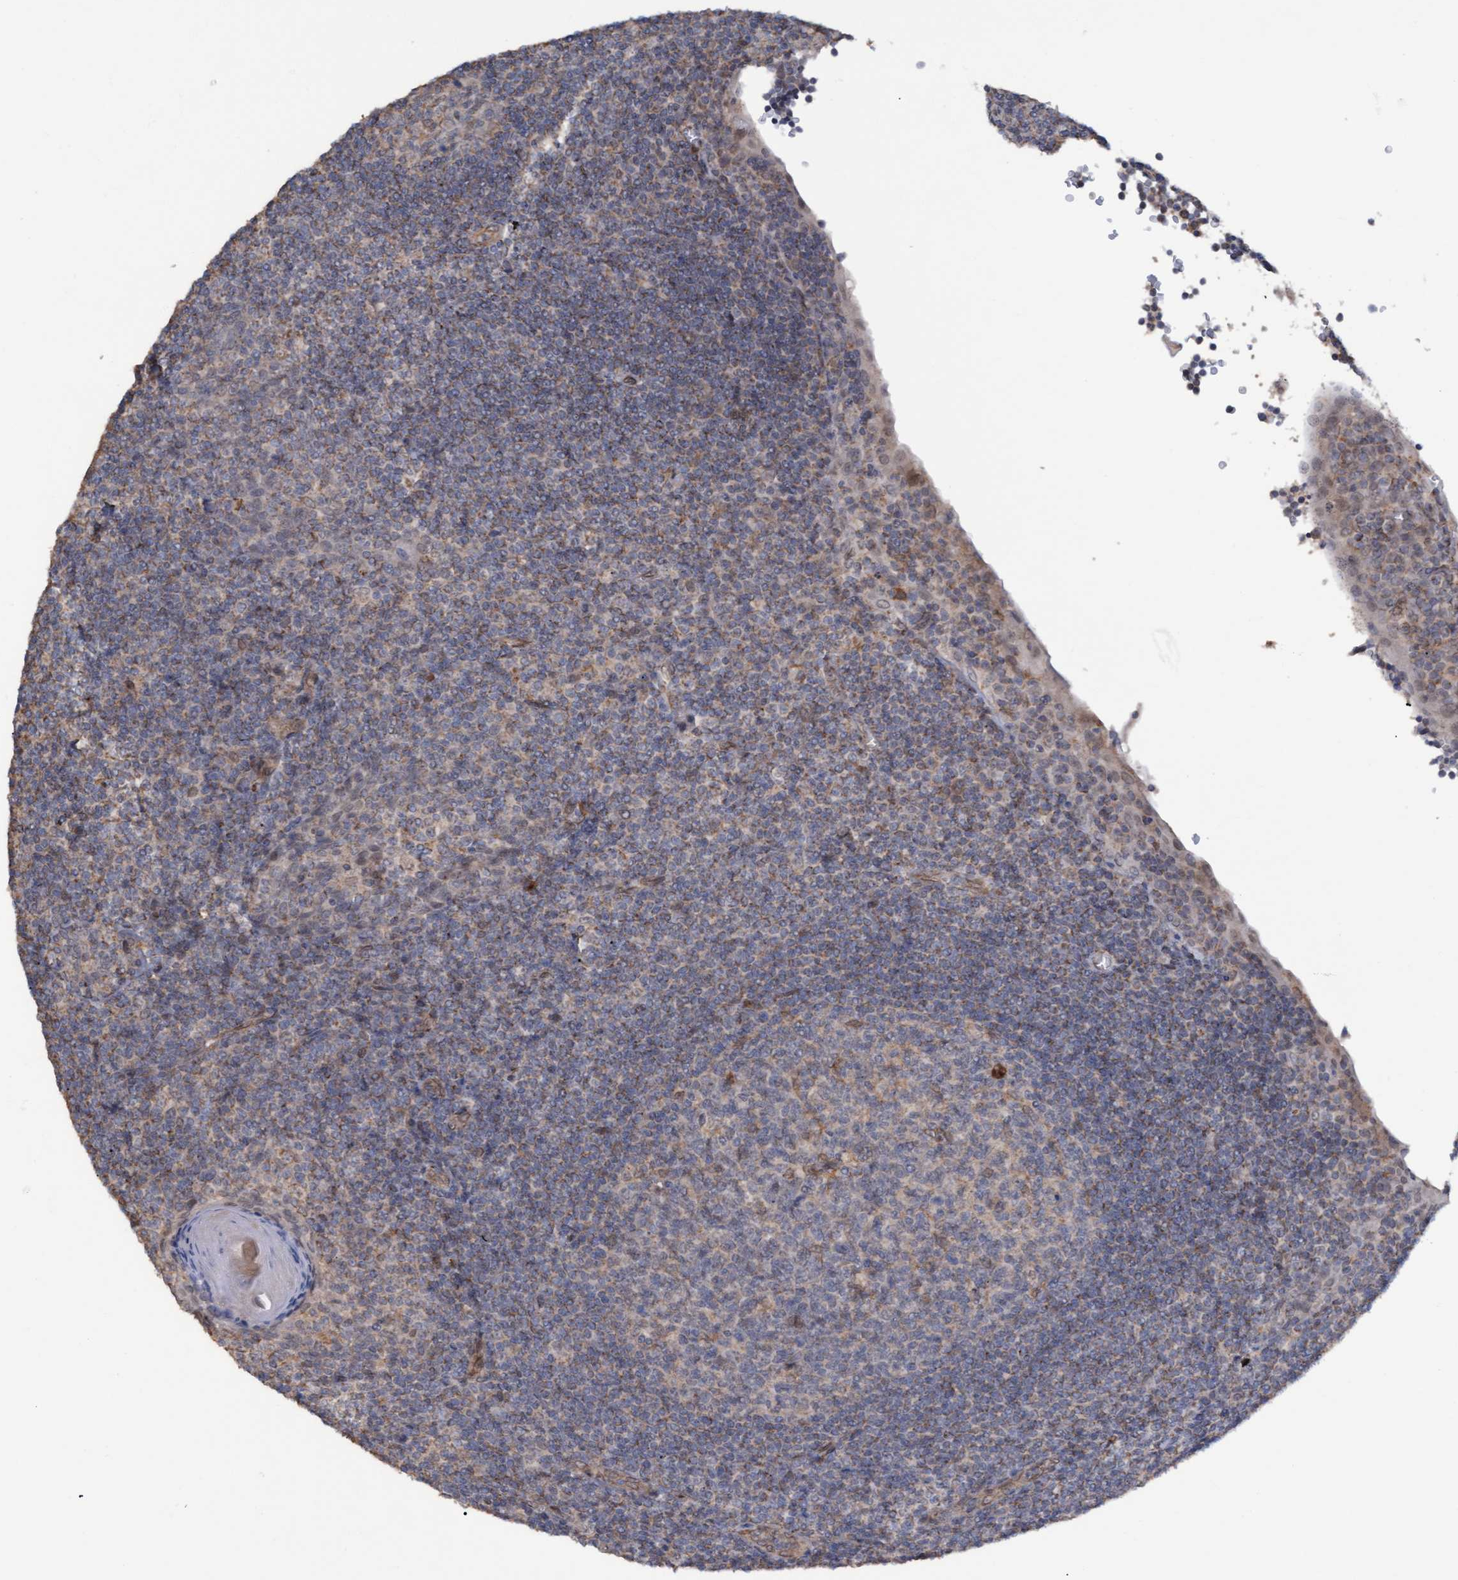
{"staining": {"intensity": "weak", "quantity": ">75%", "location": "cytoplasmic/membranous"}, "tissue": "tonsil", "cell_type": "Germinal center cells", "image_type": "normal", "snomed": [{"axis": "morphology", "description": "Normal tissue, NOS"}, {"axis": "topography", "description": "Tonsil"}], "caption": "A photomicrograph of human tonsil stained for a protein reveals weak cytoplasmic/membranous brown staining in germinal center cells.", "gene": "MGLL", "patient": {"sex": "male", "age": 37}}